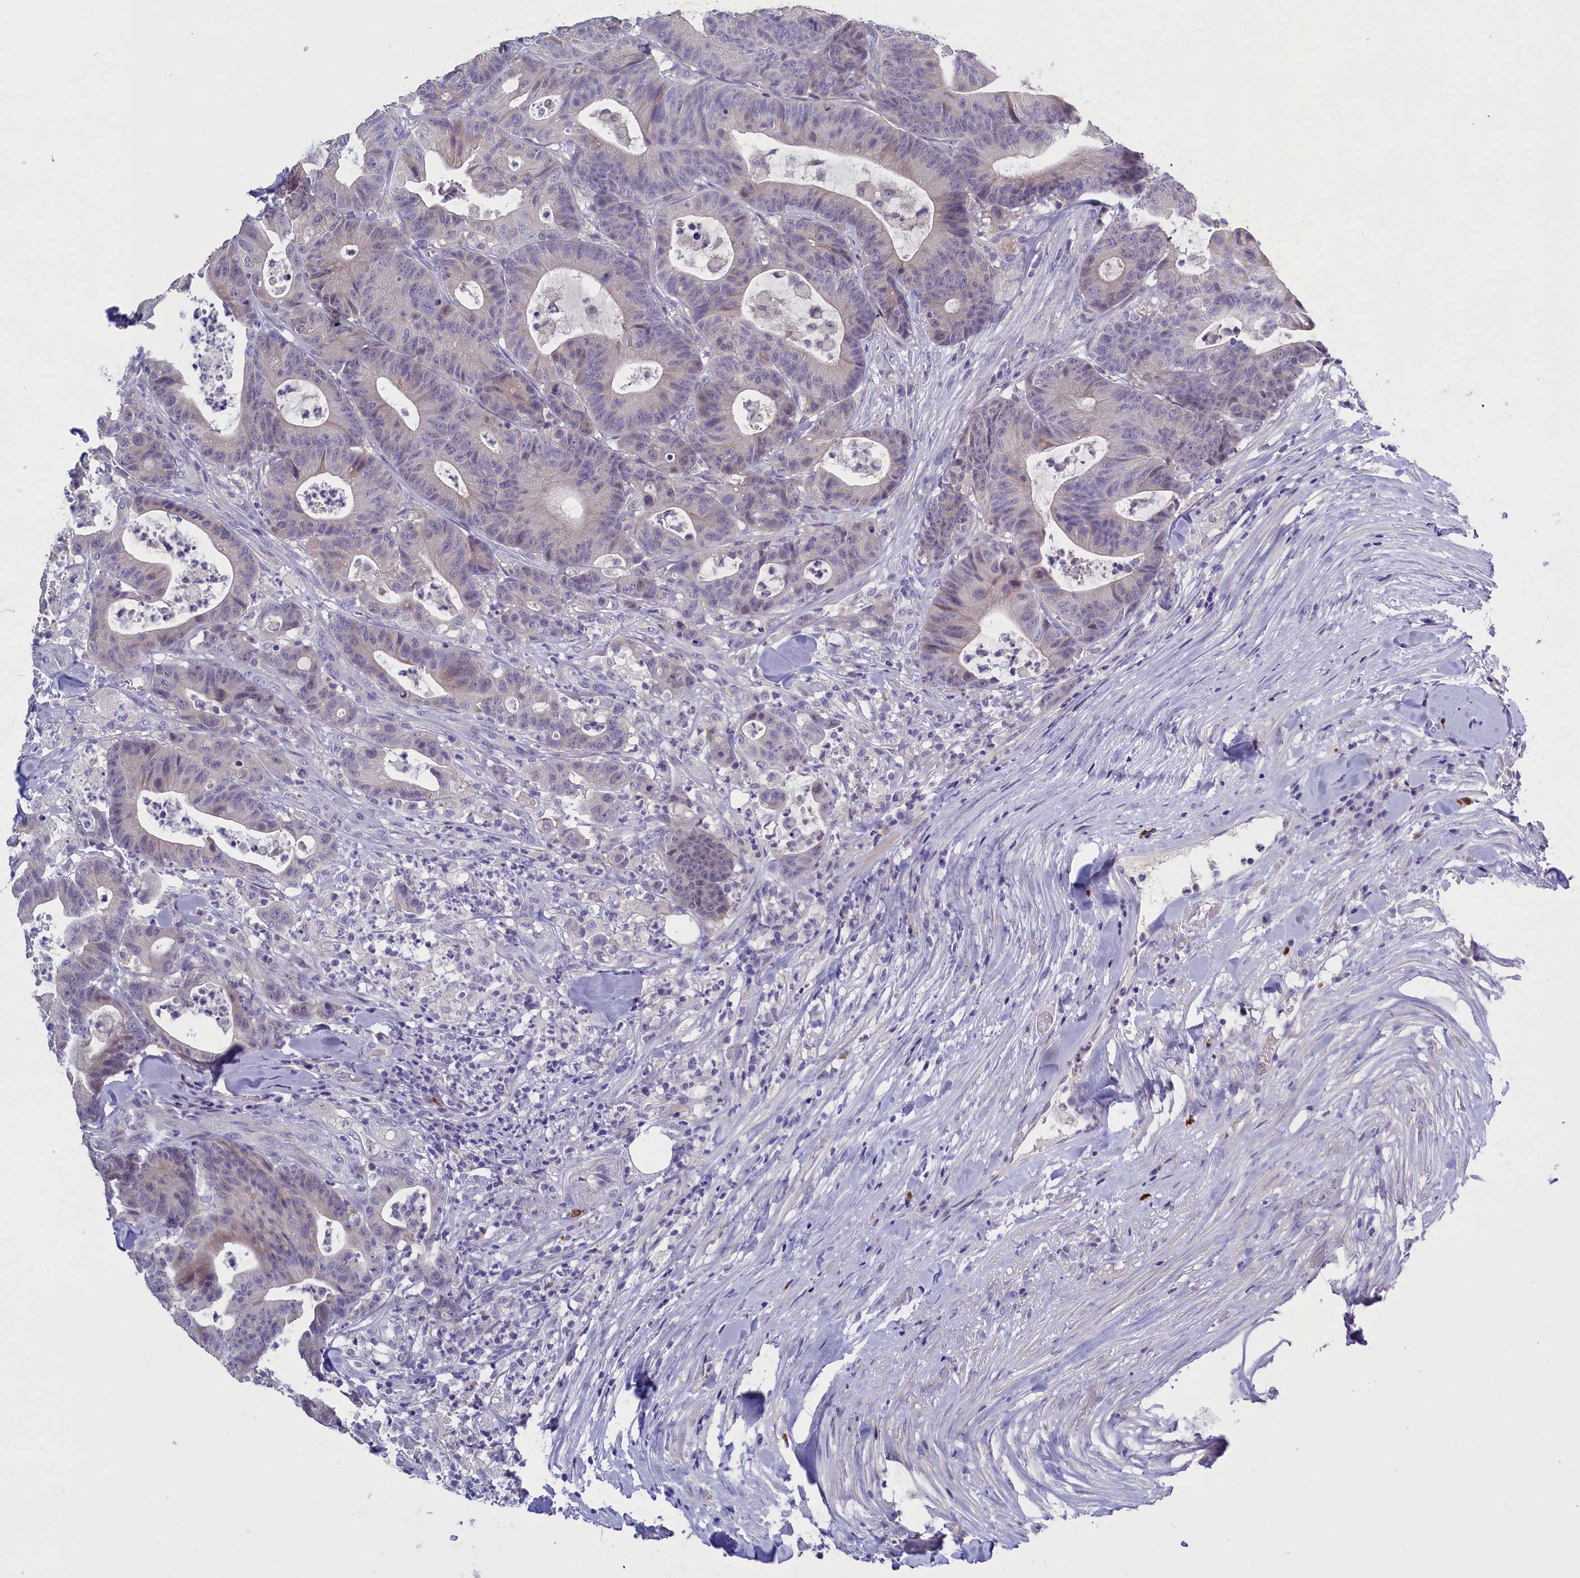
{"staining": {"intensity": "weak", "quantity": "<25%", "location": "cytoplasmic/membranous,nuclear"}, "tissue": "colorectal cancer", "cell_type": "Tumor cells", "image_type": "cancer", "snomed": [{"axis": "morphology", "description": "Adenocarcinoma, NOS"}, {"axis": "topography", "description": "Colon"}], "caption": "A micrograph of human colorectal cancer (adenocarcinoma) is negative for staining in tumor cells.", "gene": "ENPP6", "patient": {"sex": "female", "age": 84}}